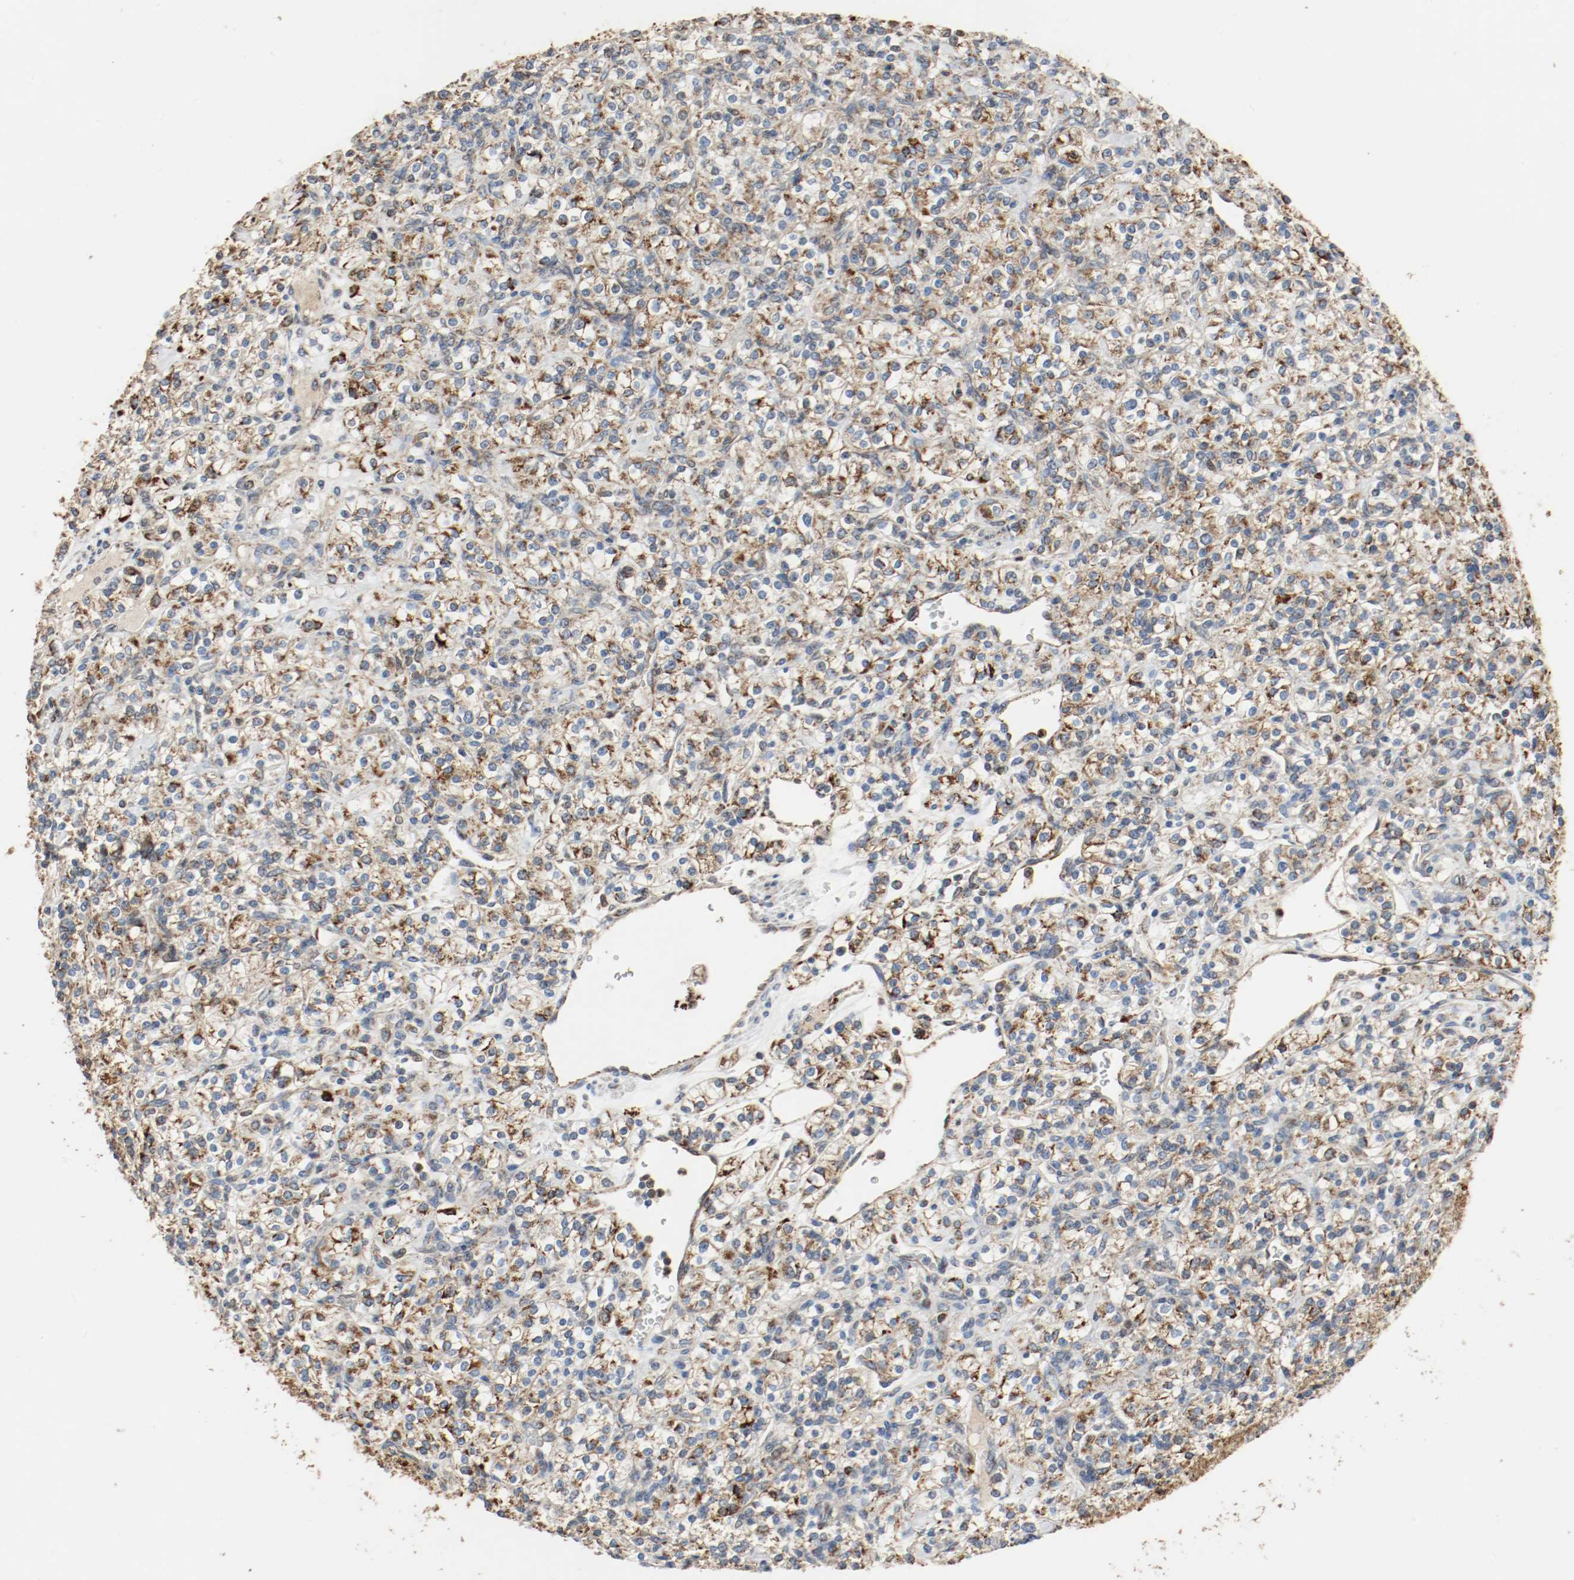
{"staining": {"intensity": "strong", "quantity": ">75%", "location": "cytoplasmic/membranous"}, "tissue": "renal cancer", "cell_type": "Tumor cells", "image_type": "cancer", "snomed": [{"axis": "morphology", "description": "Adenocarcinoma, NOS"}, {"axis": "topography", "description": "Kidney"}], "caption": "This is a photomicrograph of immunohistochemistry (IHC) staining of renal cancer, which shows strong staining in the cytoplasmic/membranous of tumor cells.", "gene": "ALDH4A1", "patient": {"sex": "male", "age": 77}}